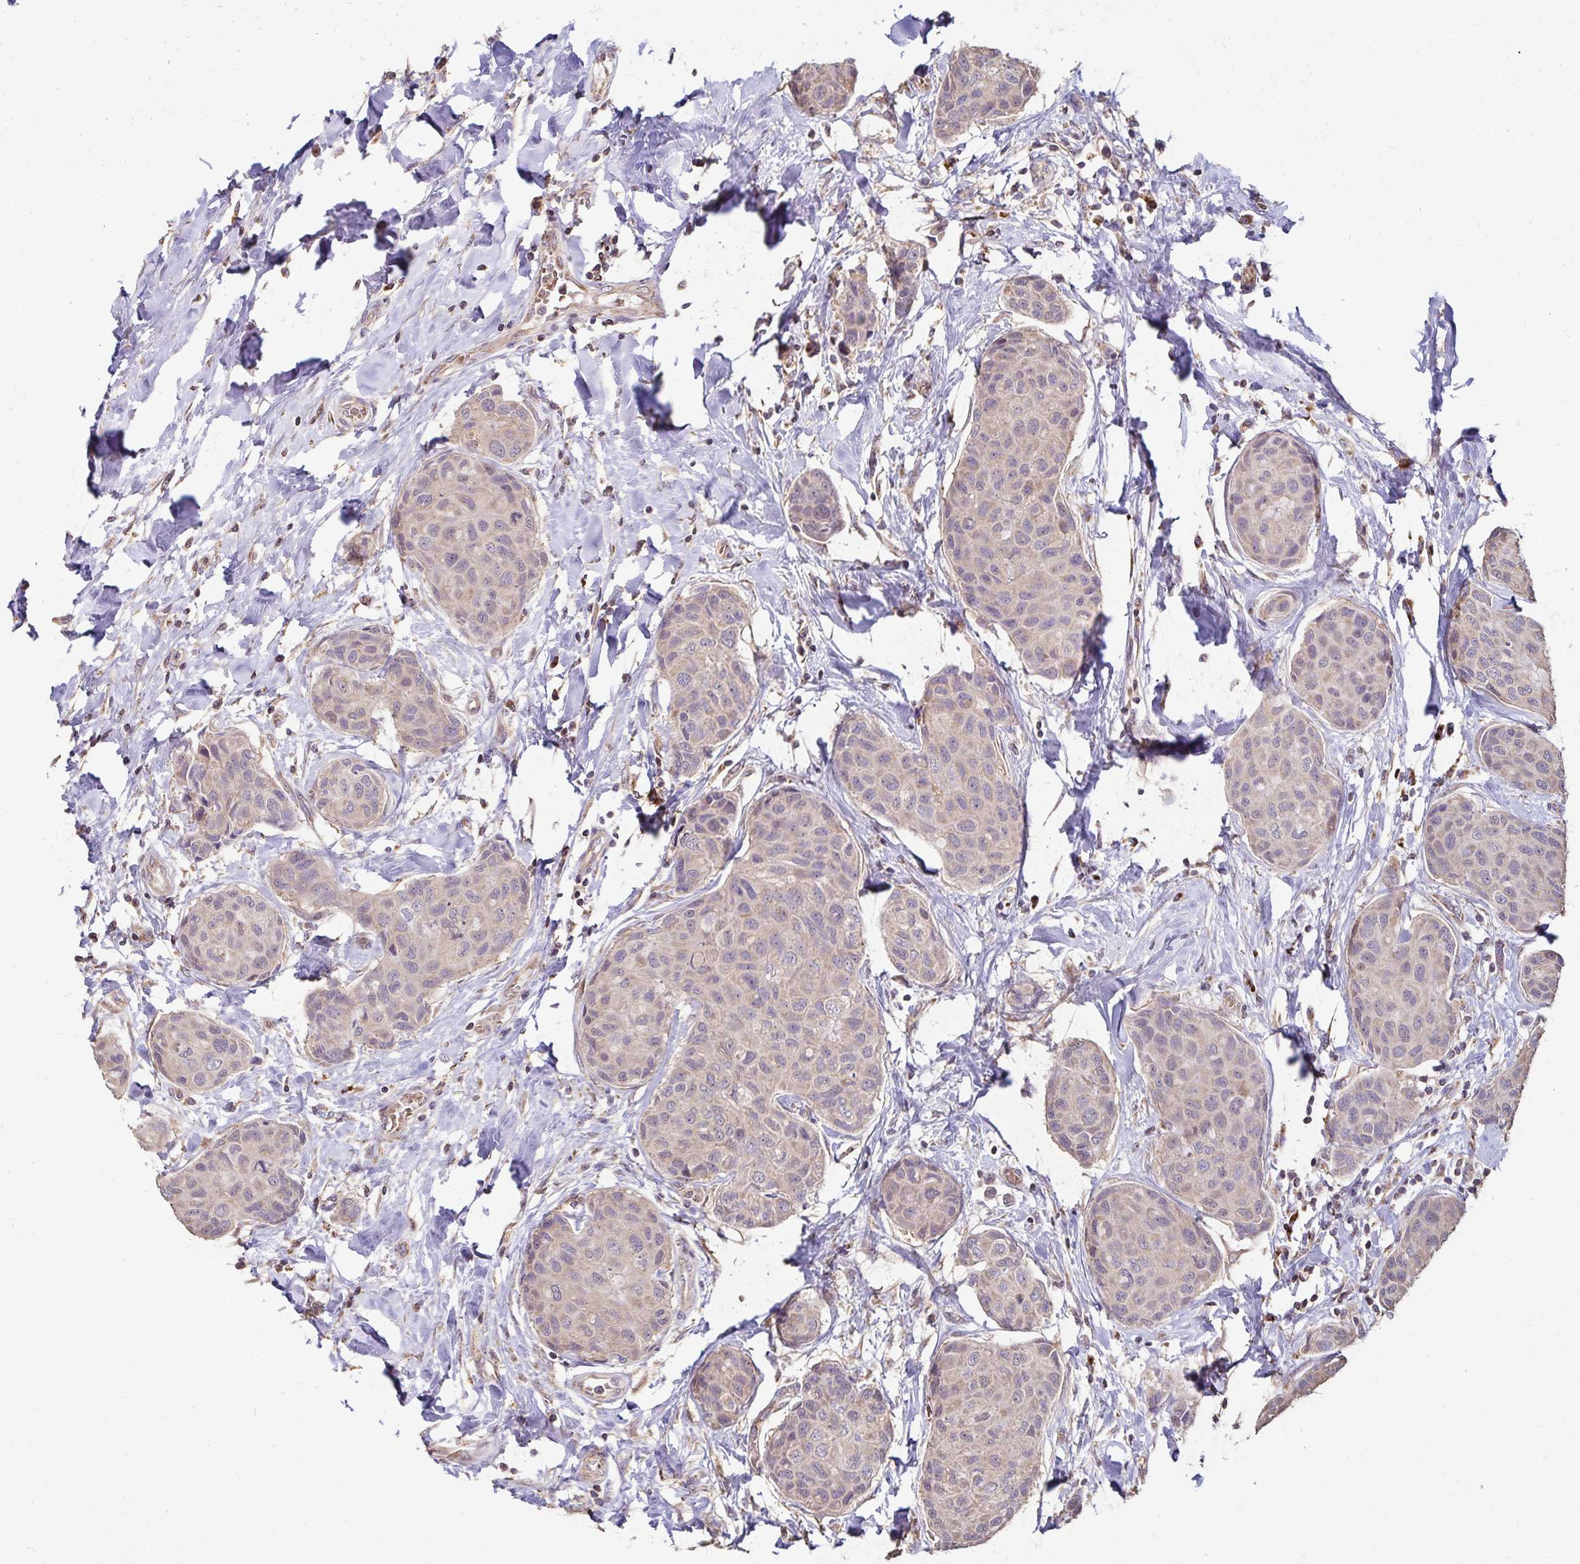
{"staining": {"intensity": "weak", "quantity": "<25%", "location": "cytoplasmic/membranous"}, "tissue": "breast cancer", "cell_type": "Tumor cells", "image_type": "cancer", "snomed": [{"axis": "morphology", "description": "Duct carcinoma"}, {"axis": "topography", "description": "Breast"}], "caption": "Human breast infiltrating ductal carcinoma stained for a protein using IHC reveals no expression in tumor cells.", "gene": "EMC10", "patient": {"sex": "female", "age": 80}}